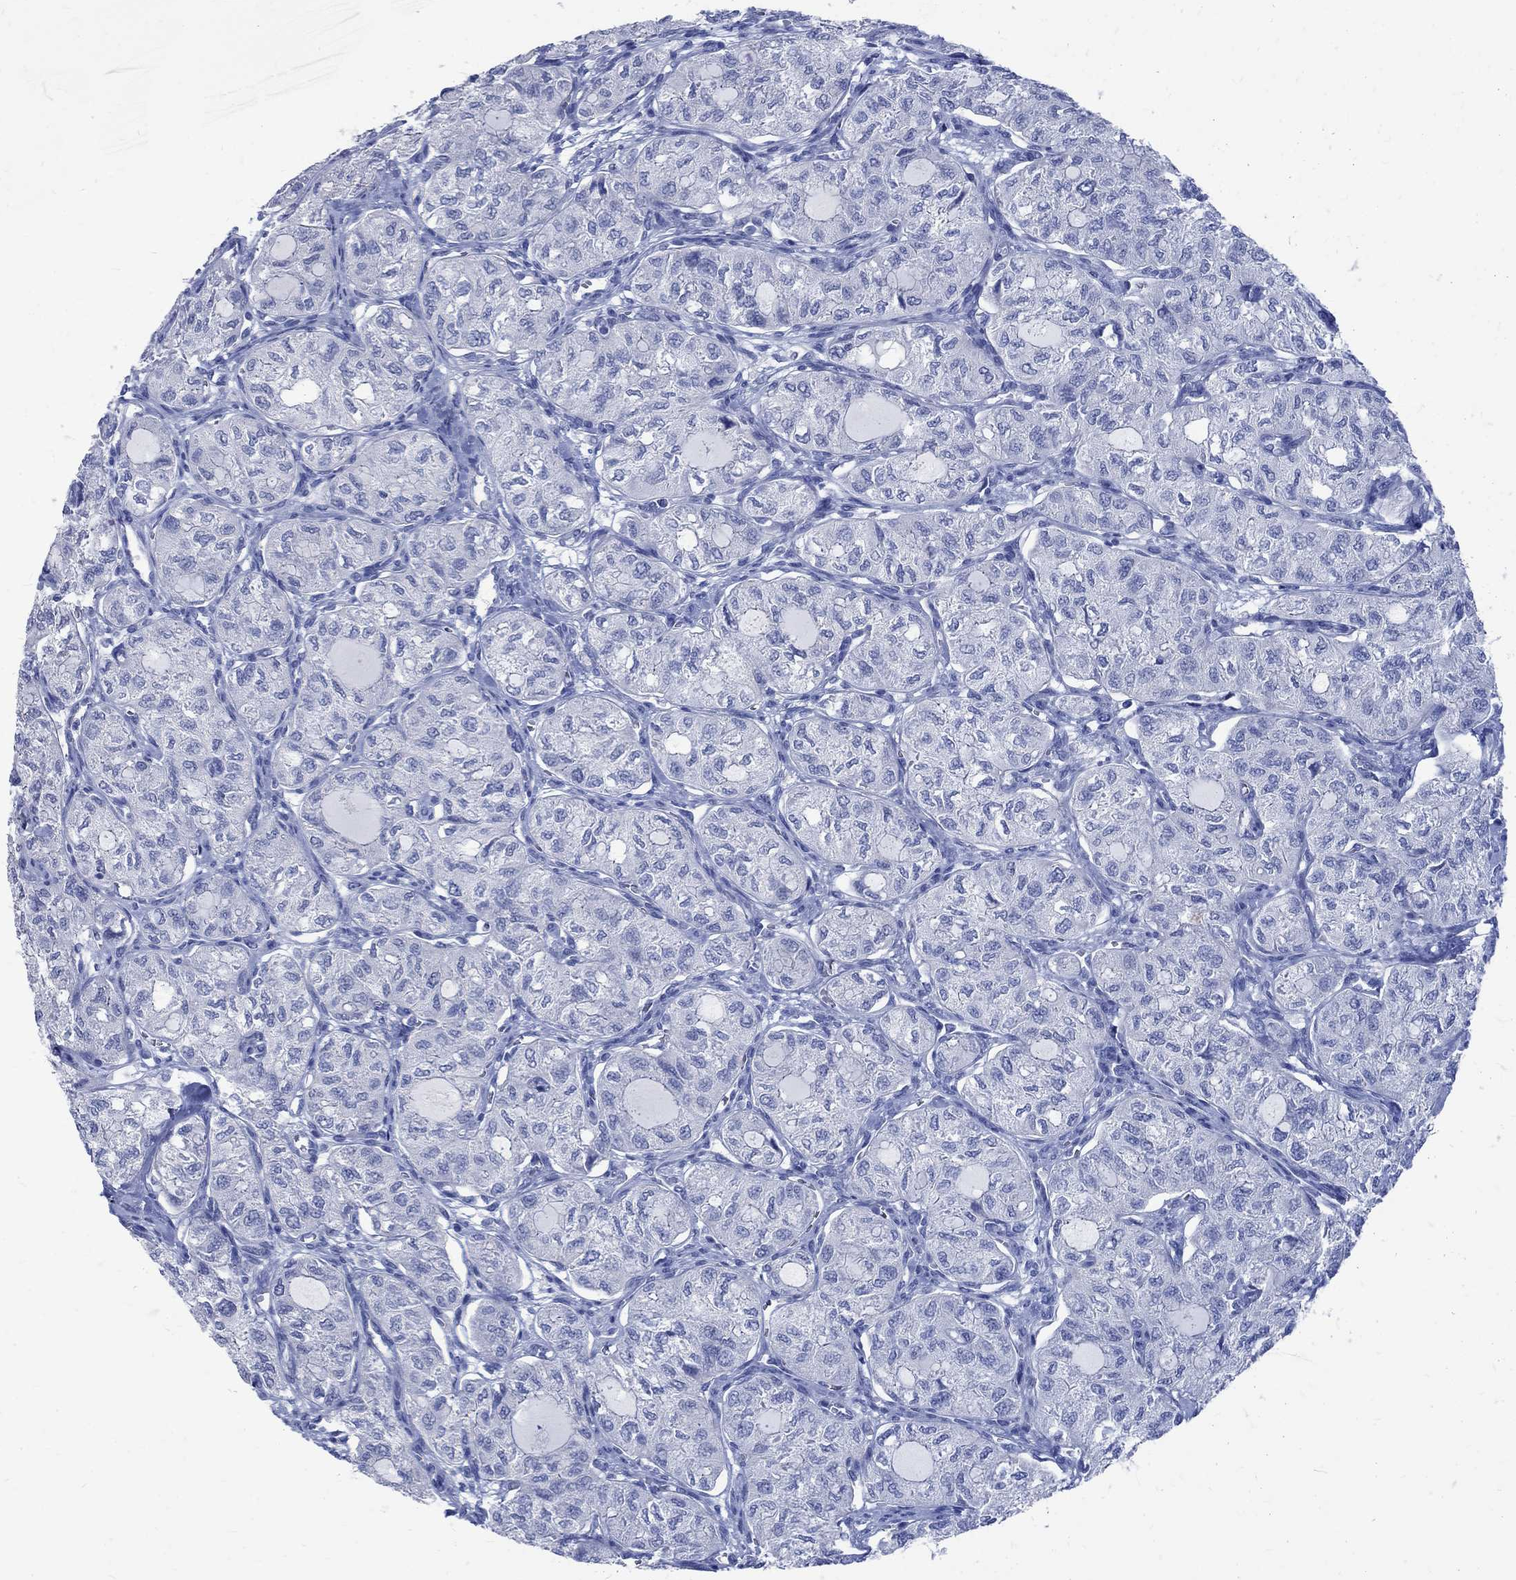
{"staining": {"intensity": "negative", "quantity": "none", "location": "none"}, "tissue": "thyroid cancer", "cell_type": "Tumor cells", "image_type": "cancer", "snomed": [{"axis": "morphology", "description": "Follicular adenoma carcinoma, NOS"}, {"axis": "topography", "description": "Thyroid gland"}], "caption": "Histopathology image shows no protein positivity in tumor cells of thyroid cancer tissue. (DAB (3,3'-diaminobenzidine) immunohistochemistry visualized using brightfield microscopy, high magnification).", "gene": "MAGEB6", "patient": {"sex": "male", "age": 75}}